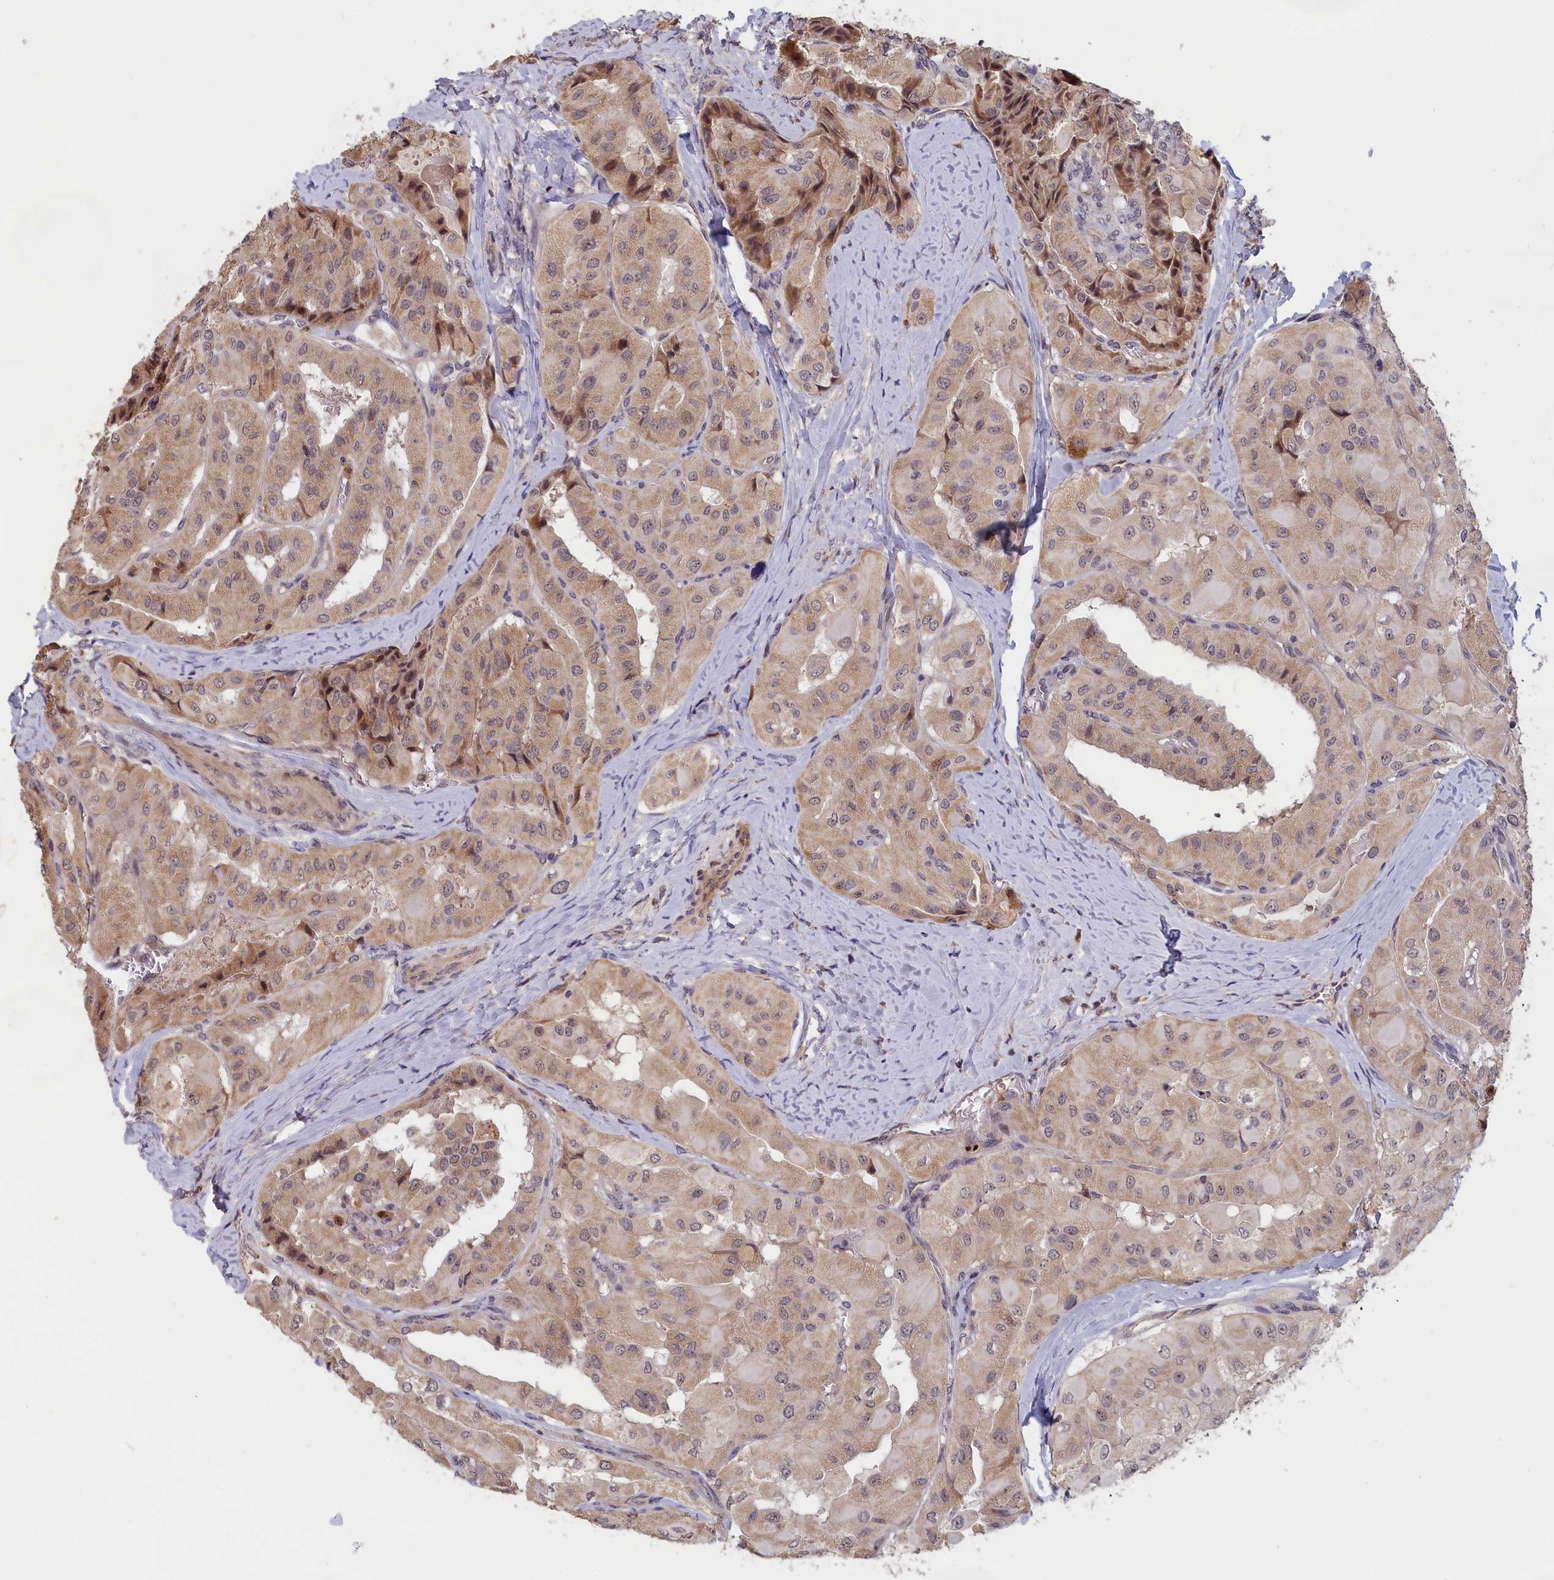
{"staining": {"intensity": "weak", "quantity": ">75%", "location": "cytoplasmic/membranous"}, "tissue": "thyroid cancer", "cell_type": "Tumor cells", "image_type": "cancer", "snomed": [{"axis": "morphology", "description": "Normal tissue, NOS"}, {"axis": "morphology", "description": "Papillary adenocarcinoma, NOS"}, {"axis": "topography", "description": "Thyroid gland"}], "caption": "DAB immunohistochemical staining of human thyroid cancer (papillary adenocarcinoma) reveals weak cytoplasmic/membranous protein expression in about >75% of tumor cells. The staining was performed using DAB, with brown indicating positive protein expression. Nuclei are stained blue with hematoxylin.", "gene": "EPB41L4B", "patient": {"sex": "female", "age": 59}}